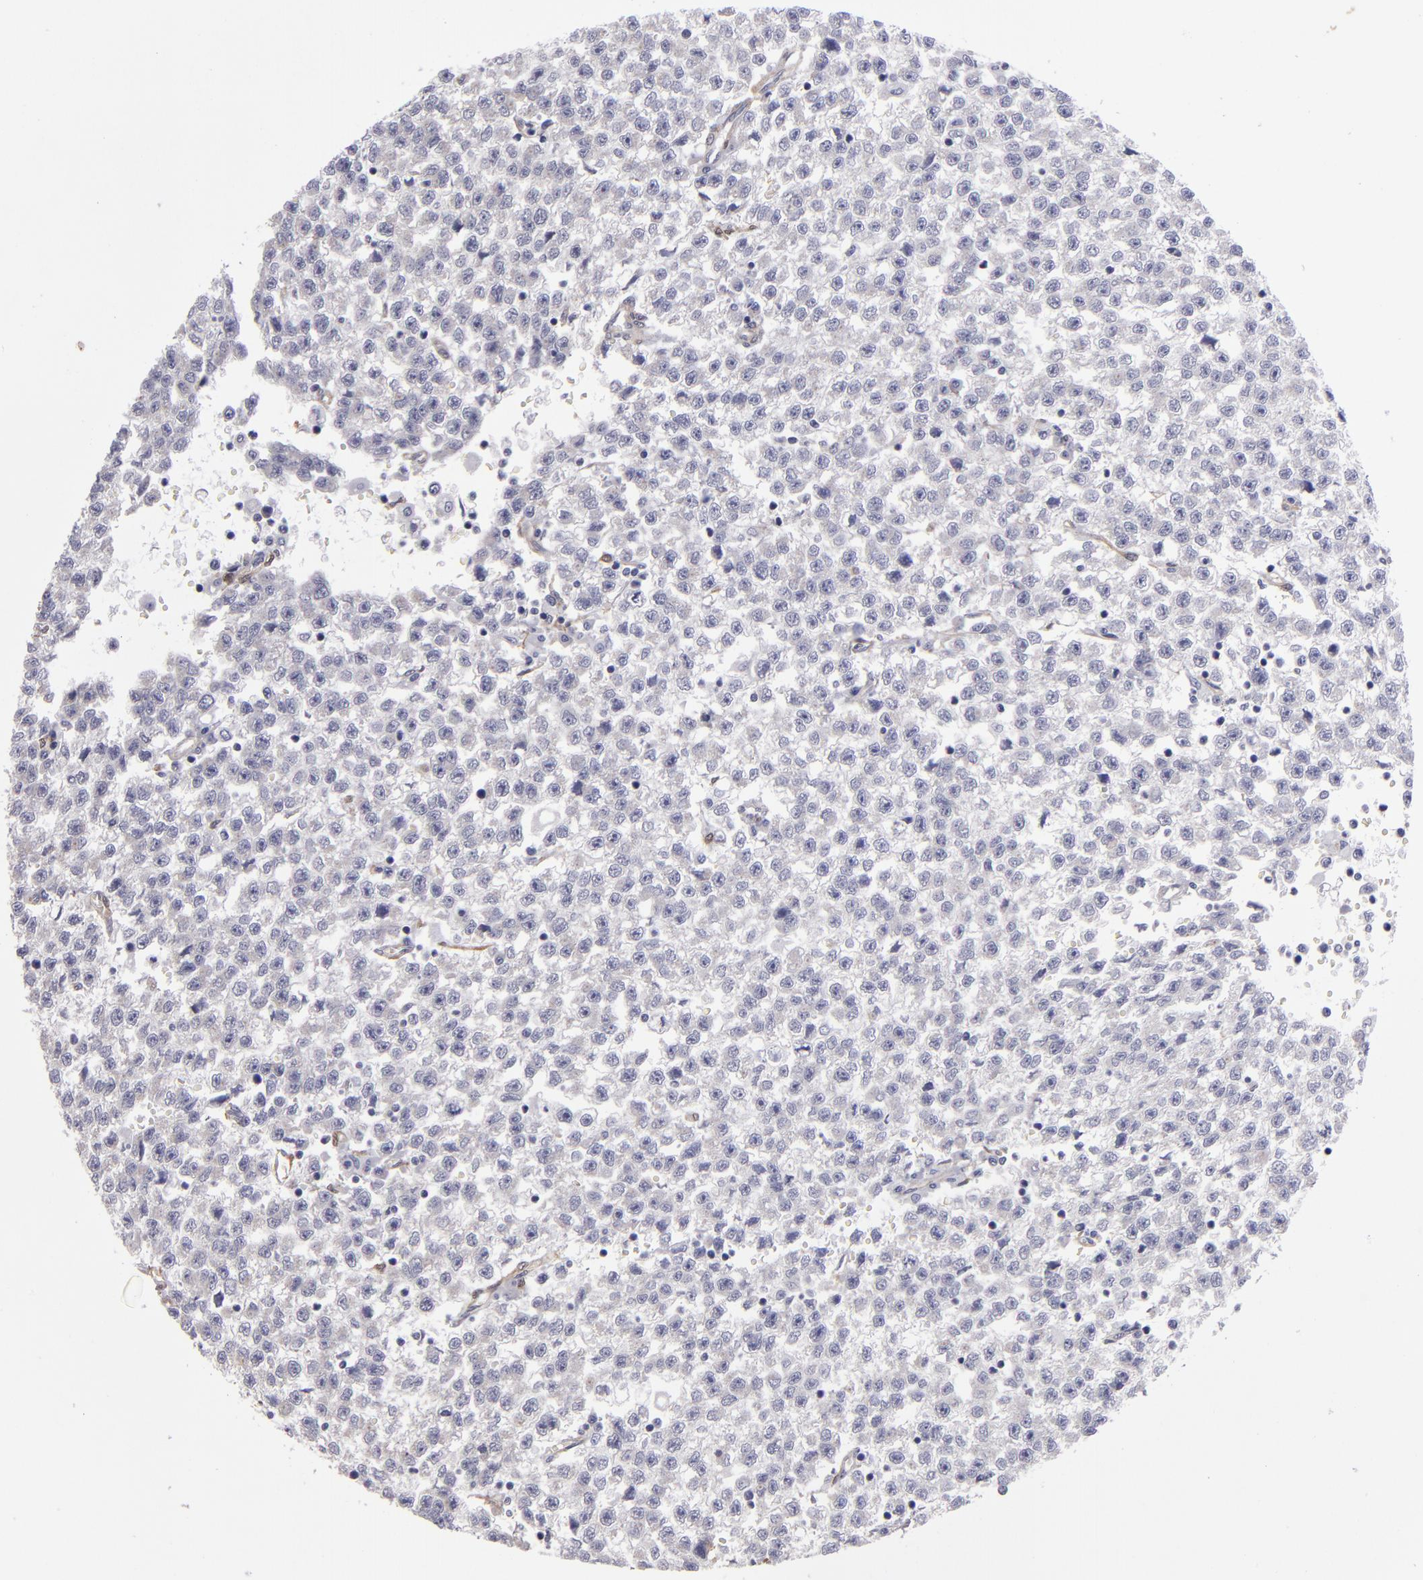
{"staining": {"intensity": "weak", "quantity": ">75%", "location": "cytoplasmic/membranous"}, "tissue": "testis cancer", "cell_type": "Tumor cells", "image_type": "cancer", "snomed": [{"axis": "morphology", "description": "Seminoma, NOS"}, {"axis": "topography", "description": "Testis"}], "caption": "IHC histopathology image of neoplastic tissue: testis cancer (seminoma) stained using immunohistochemistry (IHC) reveals low levels of weak protein expression localized specifically in the cytoplasmic/membranous of tumor cells, appearing as a cytoplasmic/membranous brown color.", "gene": "NDRG2", "patient": {"sex": "male", "age": 35}}